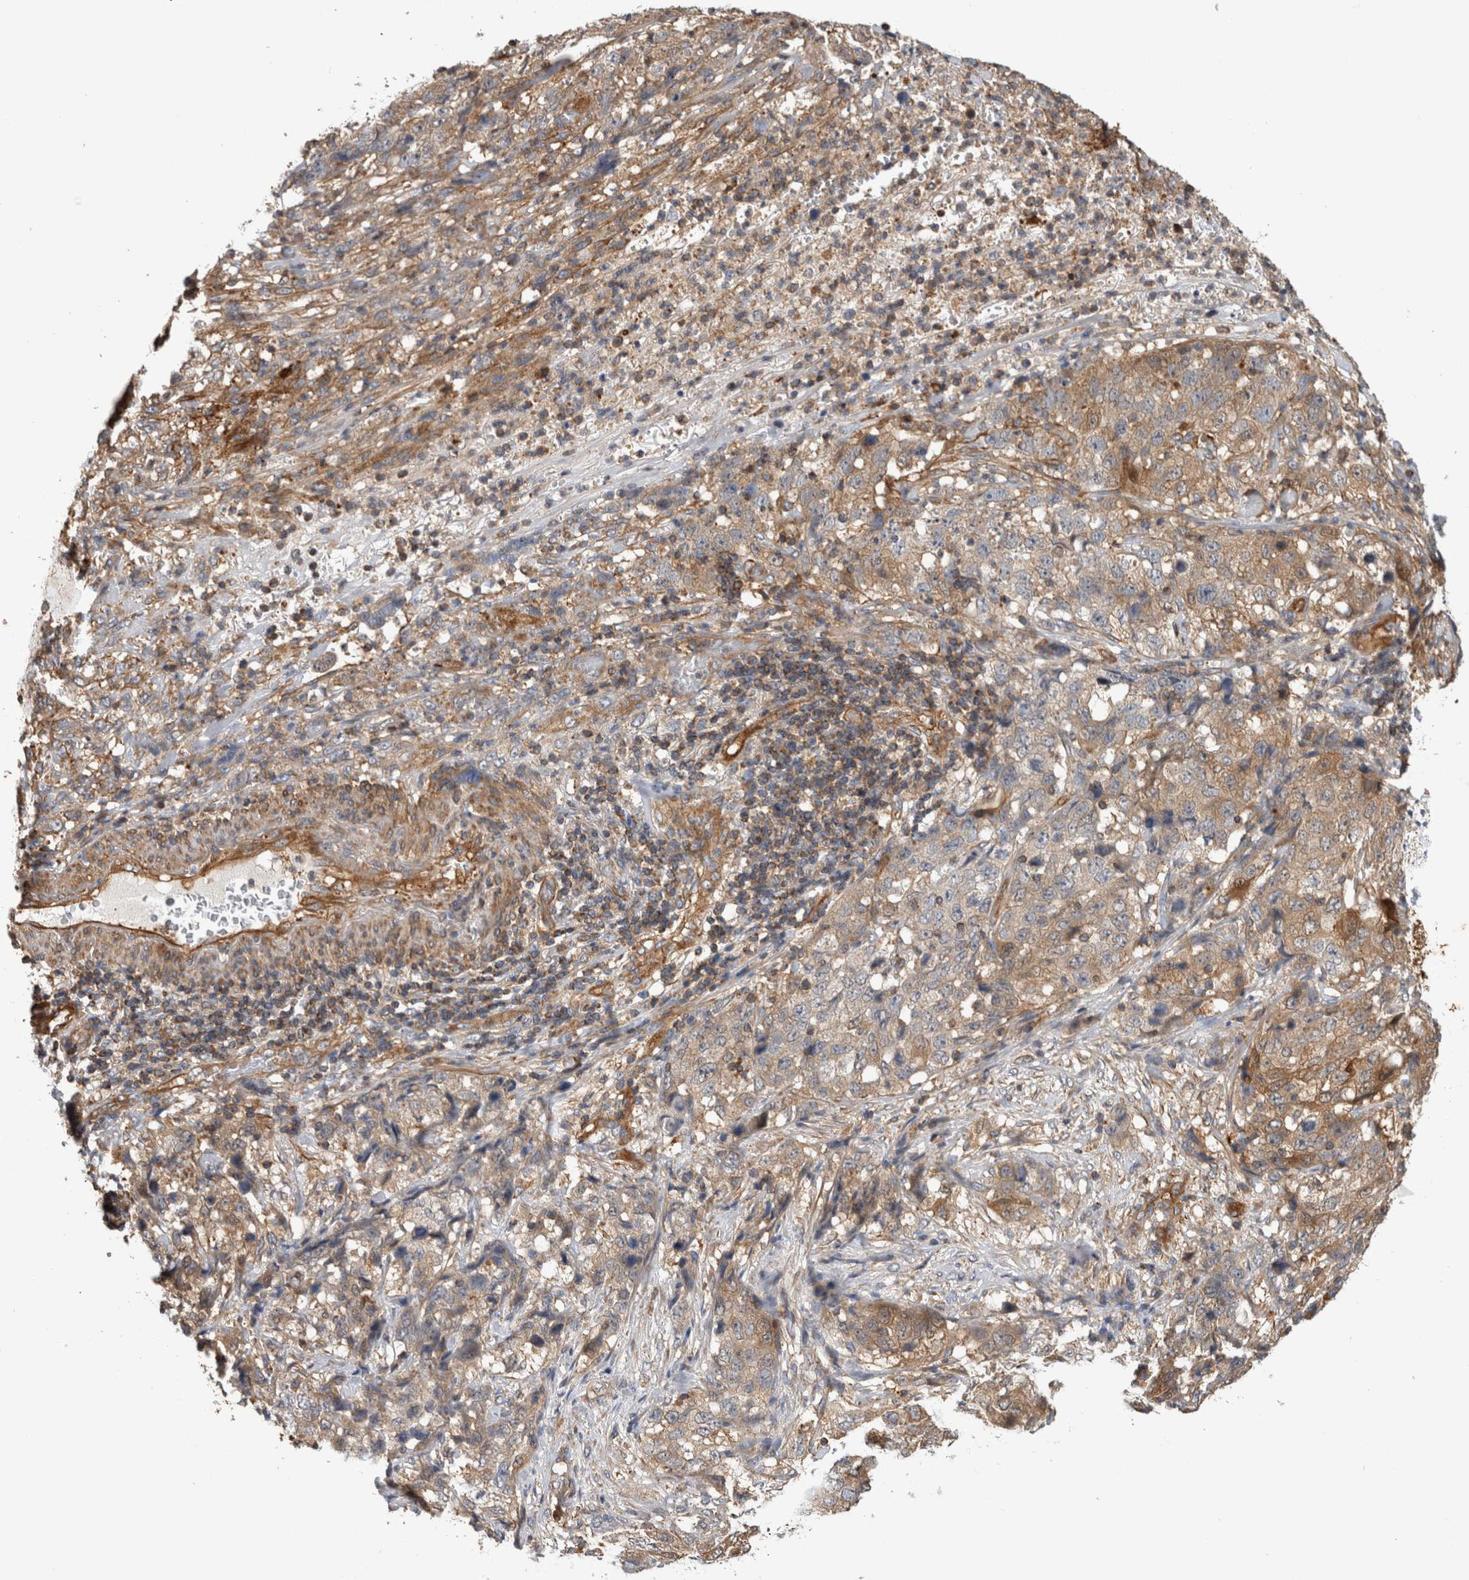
{"staining": {"intensity": "weak", "quantity": ">75%", "location": "cytoplasmic/membranous"}, "tissue": "stomach cancer", "cell_type": "Tumor cells", "image_type": "cancer", "snomed": [{"axis": "morphology", "description": "Adenocarcinoma, NOS"}, {"axis": "topography", "description": "Stomach"}], "caption": "About >75% of tumor cells in human adenocarcinoma (stomach) demonstrate weak cytoplasmic/membranous protein staining as visualized by brown immunohistochemical staining.", "gene": "SFXN2", "patient": {"sex": "male", "age": 48}}